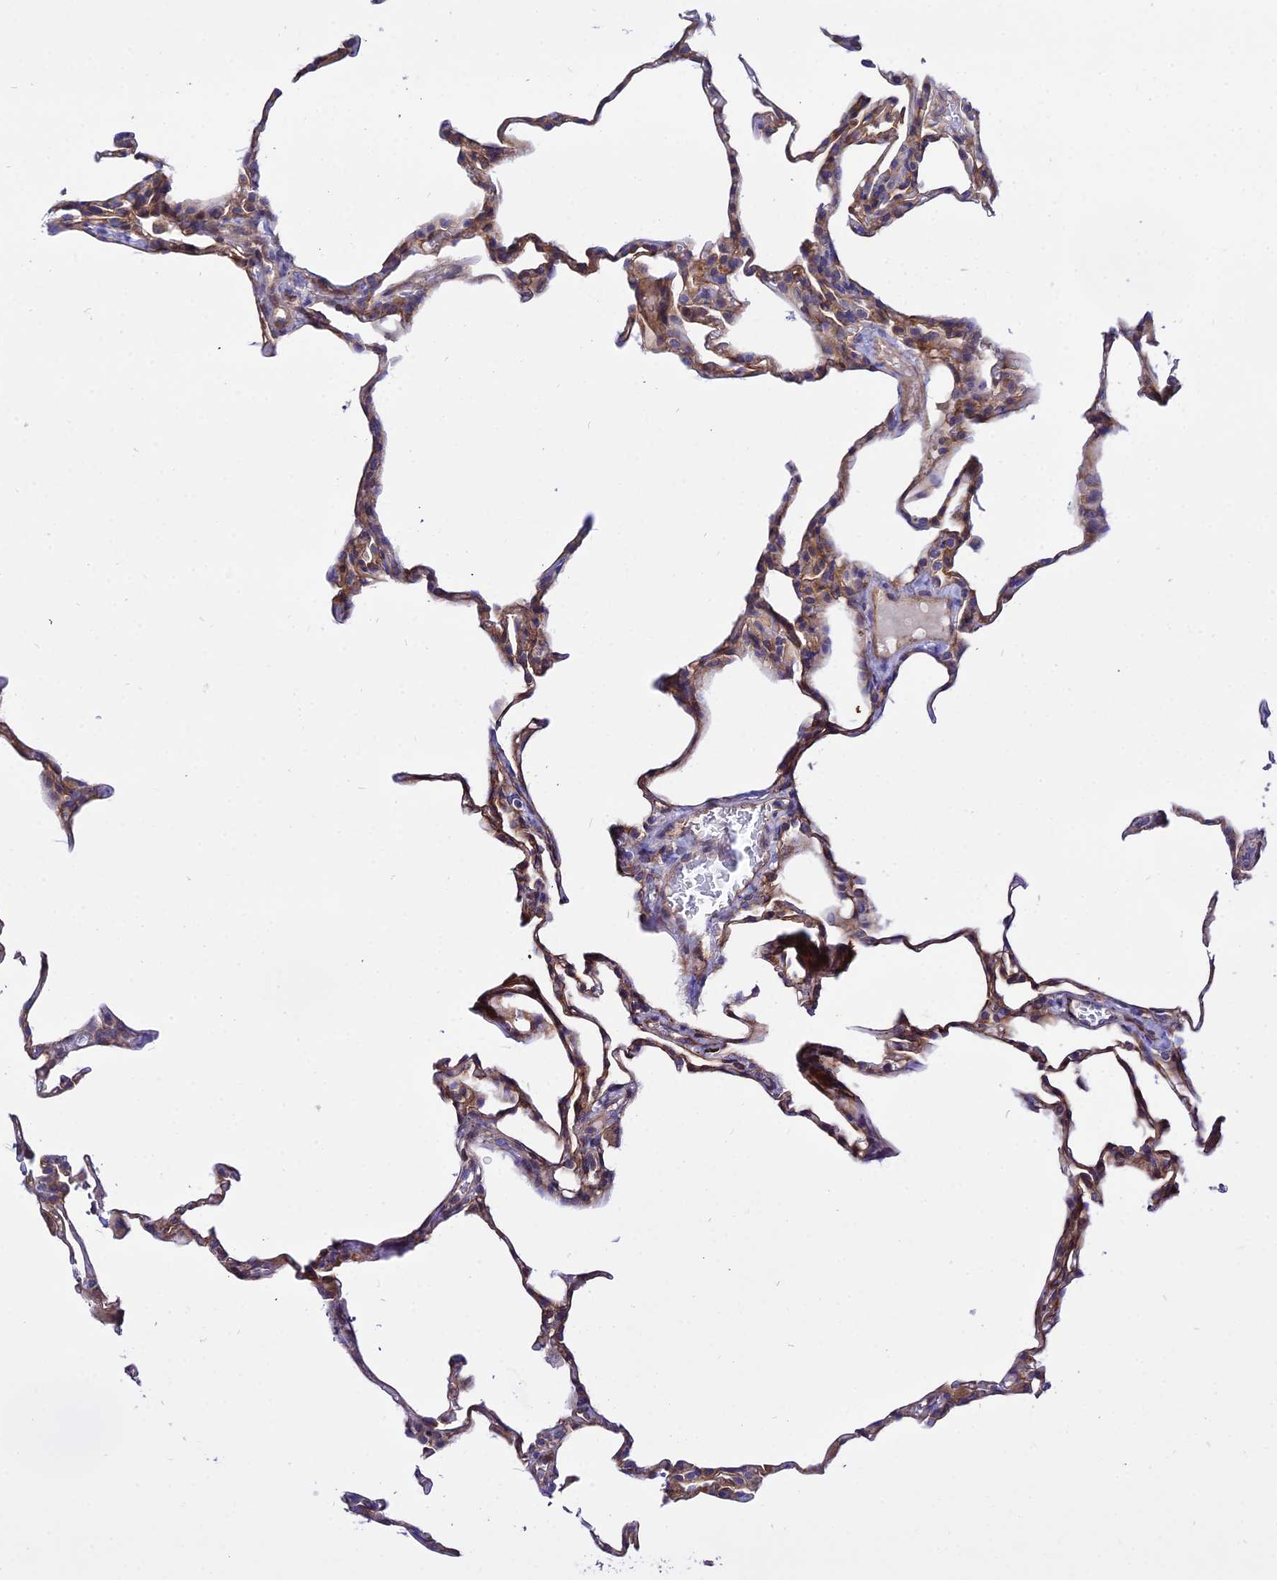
{"staining": {"intensity": "moderate", "quantity": "25%-75%", "location": "cytoplasmic/membranous"}, "tissue": "lung", "cell_type": "Alveolar cells", "image_type": "normal", "snomed": [{"axis": "morphology", "description": "Normal tissue, NOS"}, {"axis": "topography", "description": "Lung"}], "caption": "Immunohistochemistry (DAB (3,3'-diaminobenzidine)) staining of benign human lung shows moderate cytoplasmic/membranous protein expression in approximately 25%-75% of alveolar cells.", "gene": "CDC37L1", "patient": {"sex": "male", "age": 20}}